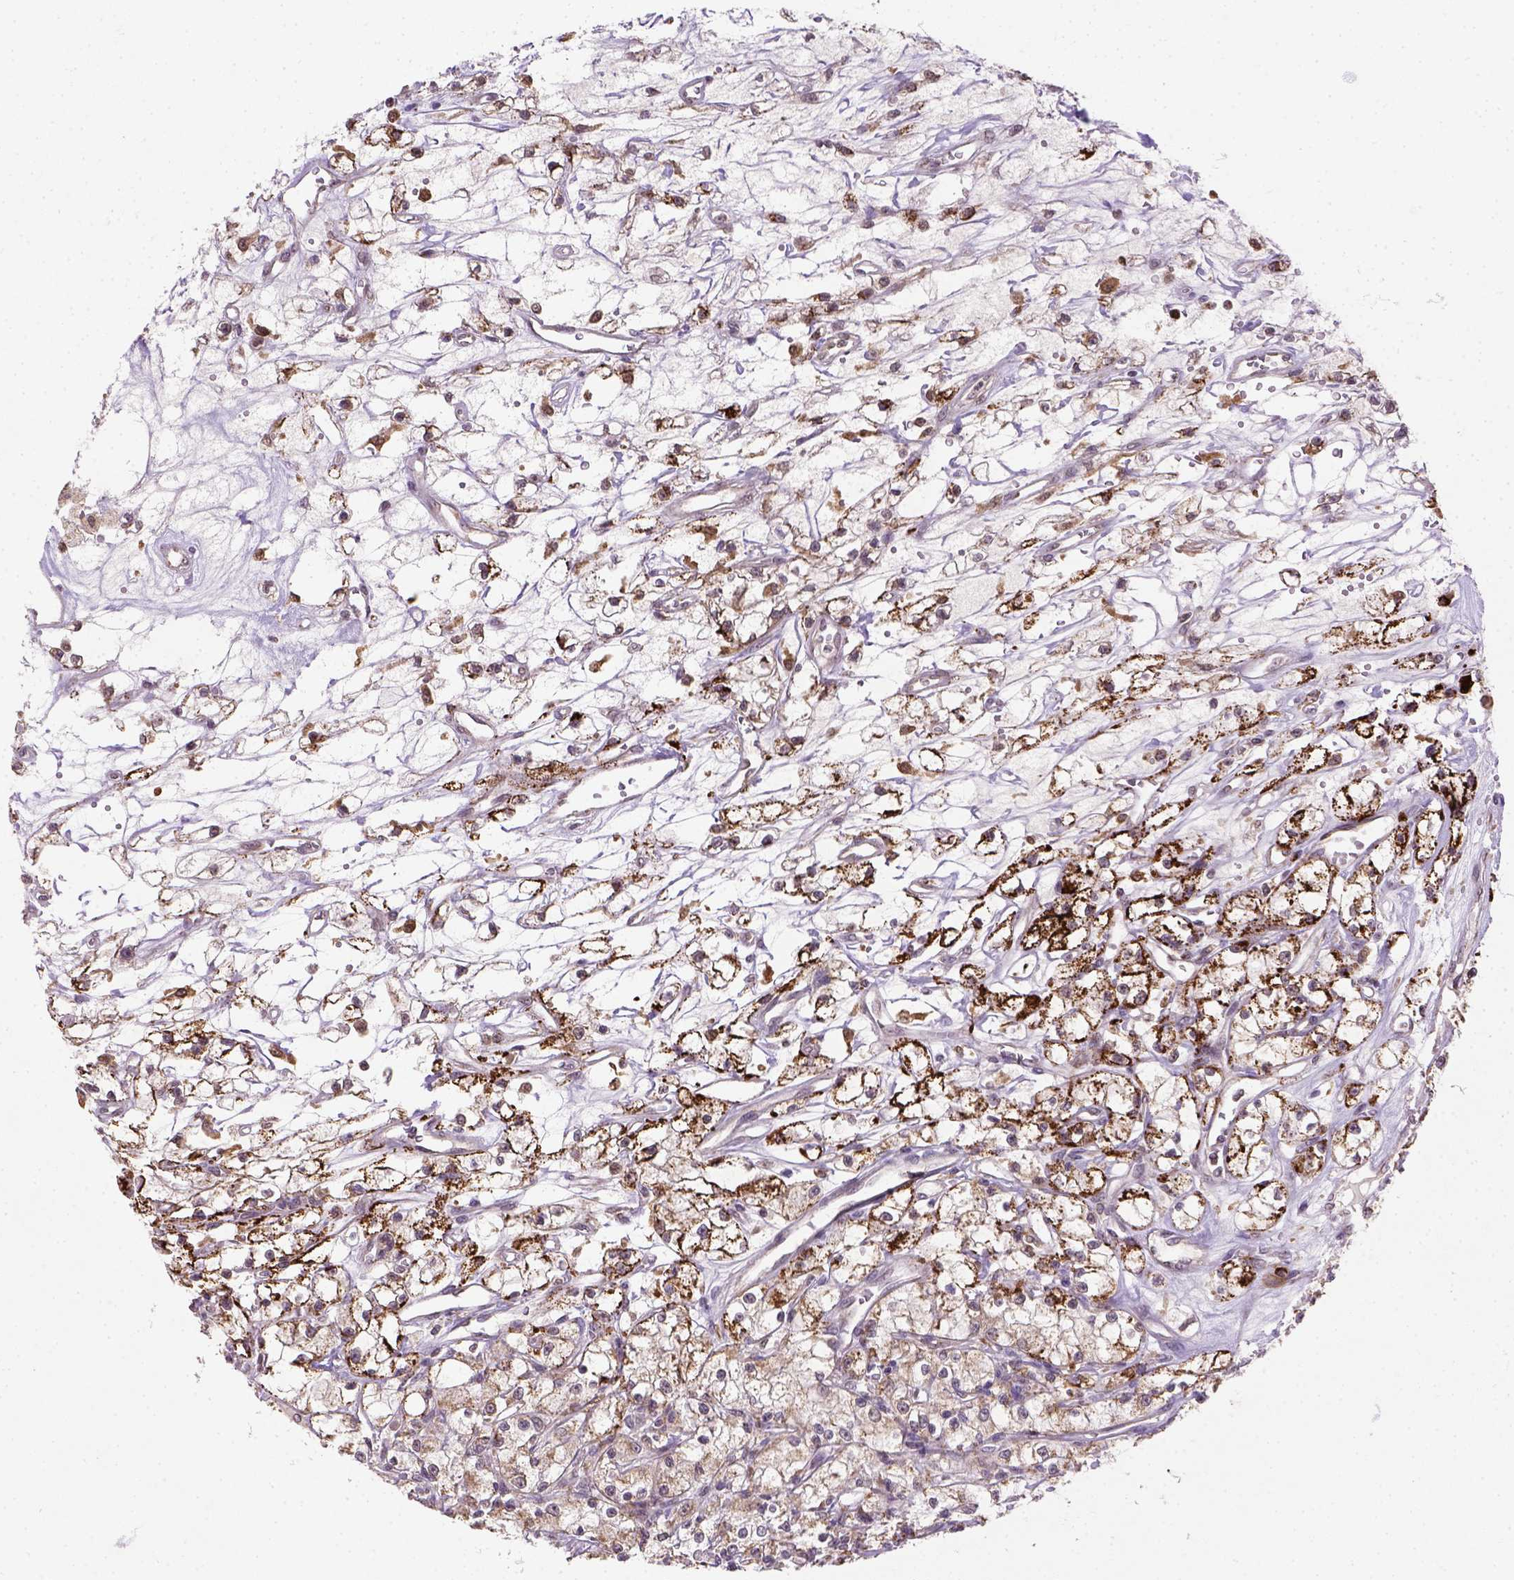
{"staining": {"intensity": "strong", "quantity": ">75%", "location": "cytoplasmic/membranous"}, "tissue": "renal cancer", "cell_type": "Tumor cells", "image_type": "cancer", "snomed": [{"axis": "morphology", "description": "Adenocarcinoma, NOS"}, {"axis": "topography", "description": "Kidney"}], "caption": "A high-resolution photomicrograph shows immunohistochemistry staining of renal adenocarcinoma, which shows strong cytoplasmic/membranous expression in approximately >75% of tumor cells.", "gene": "NUDT10", "patient": {"sex": "female", "age": 59}}